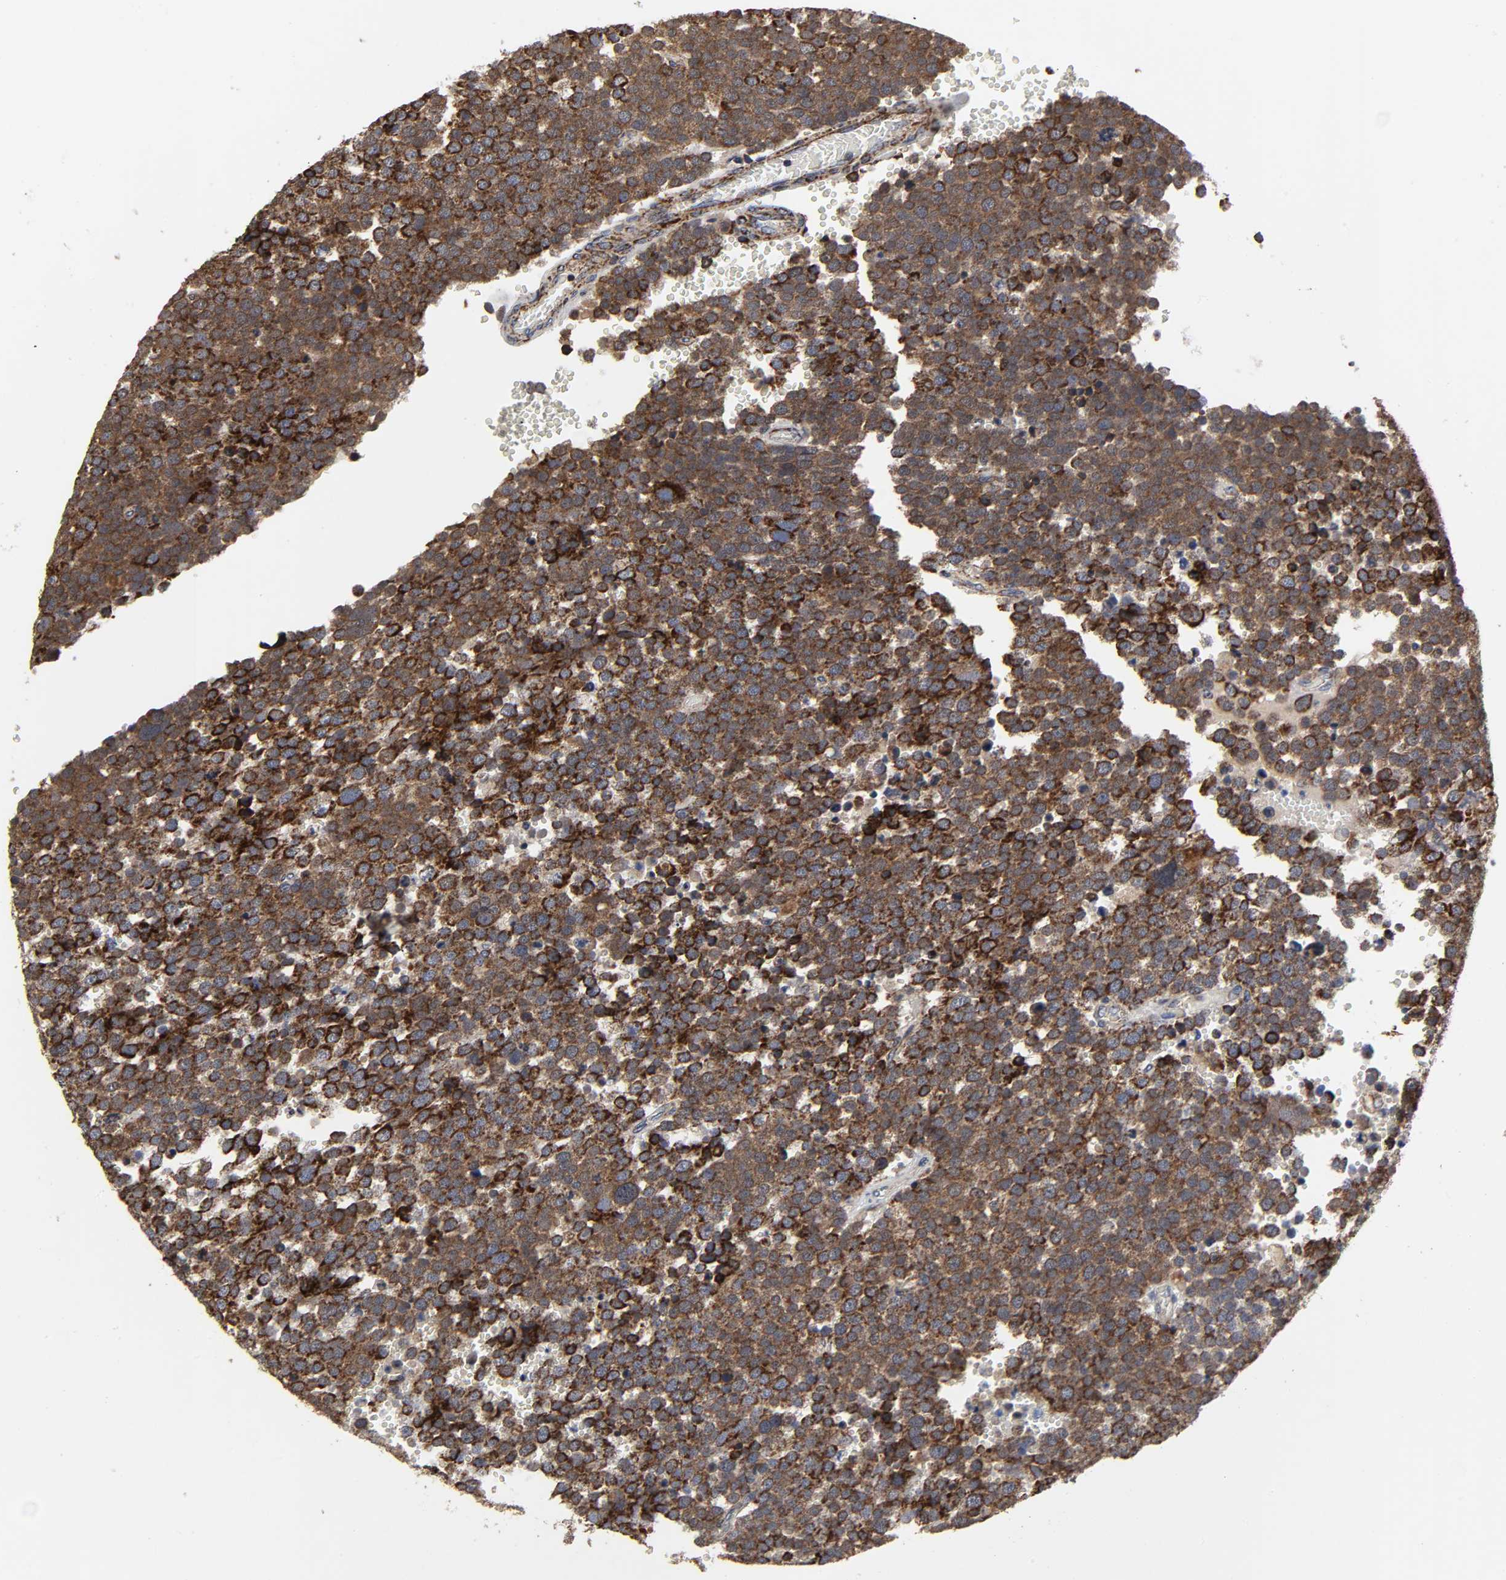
{"staining": {"intensity": "strong", "quantity": ">75%", "location": "cytoplasmic/membranous"}, "tissue": "testis cancer", "cell_type": "Tumor cells", "image_type": "cancer", "snomed": [{"axis": "morphology", "description": "Seminoma, NOS"}, {"axis": "topography", "description": "Testis"}], "caption": "Testis seminoma was stained to show a protein in brown. There is high levels of strong cytoplasmic/membranous staining in approximately >75% of tumor cells. (Stains: DAB in brown, nuclei in blue, Microscopy: brightfield microscopy at high magnification).", "gene": "COX6B1", "patient": {"sex": "male", "age": 71}}